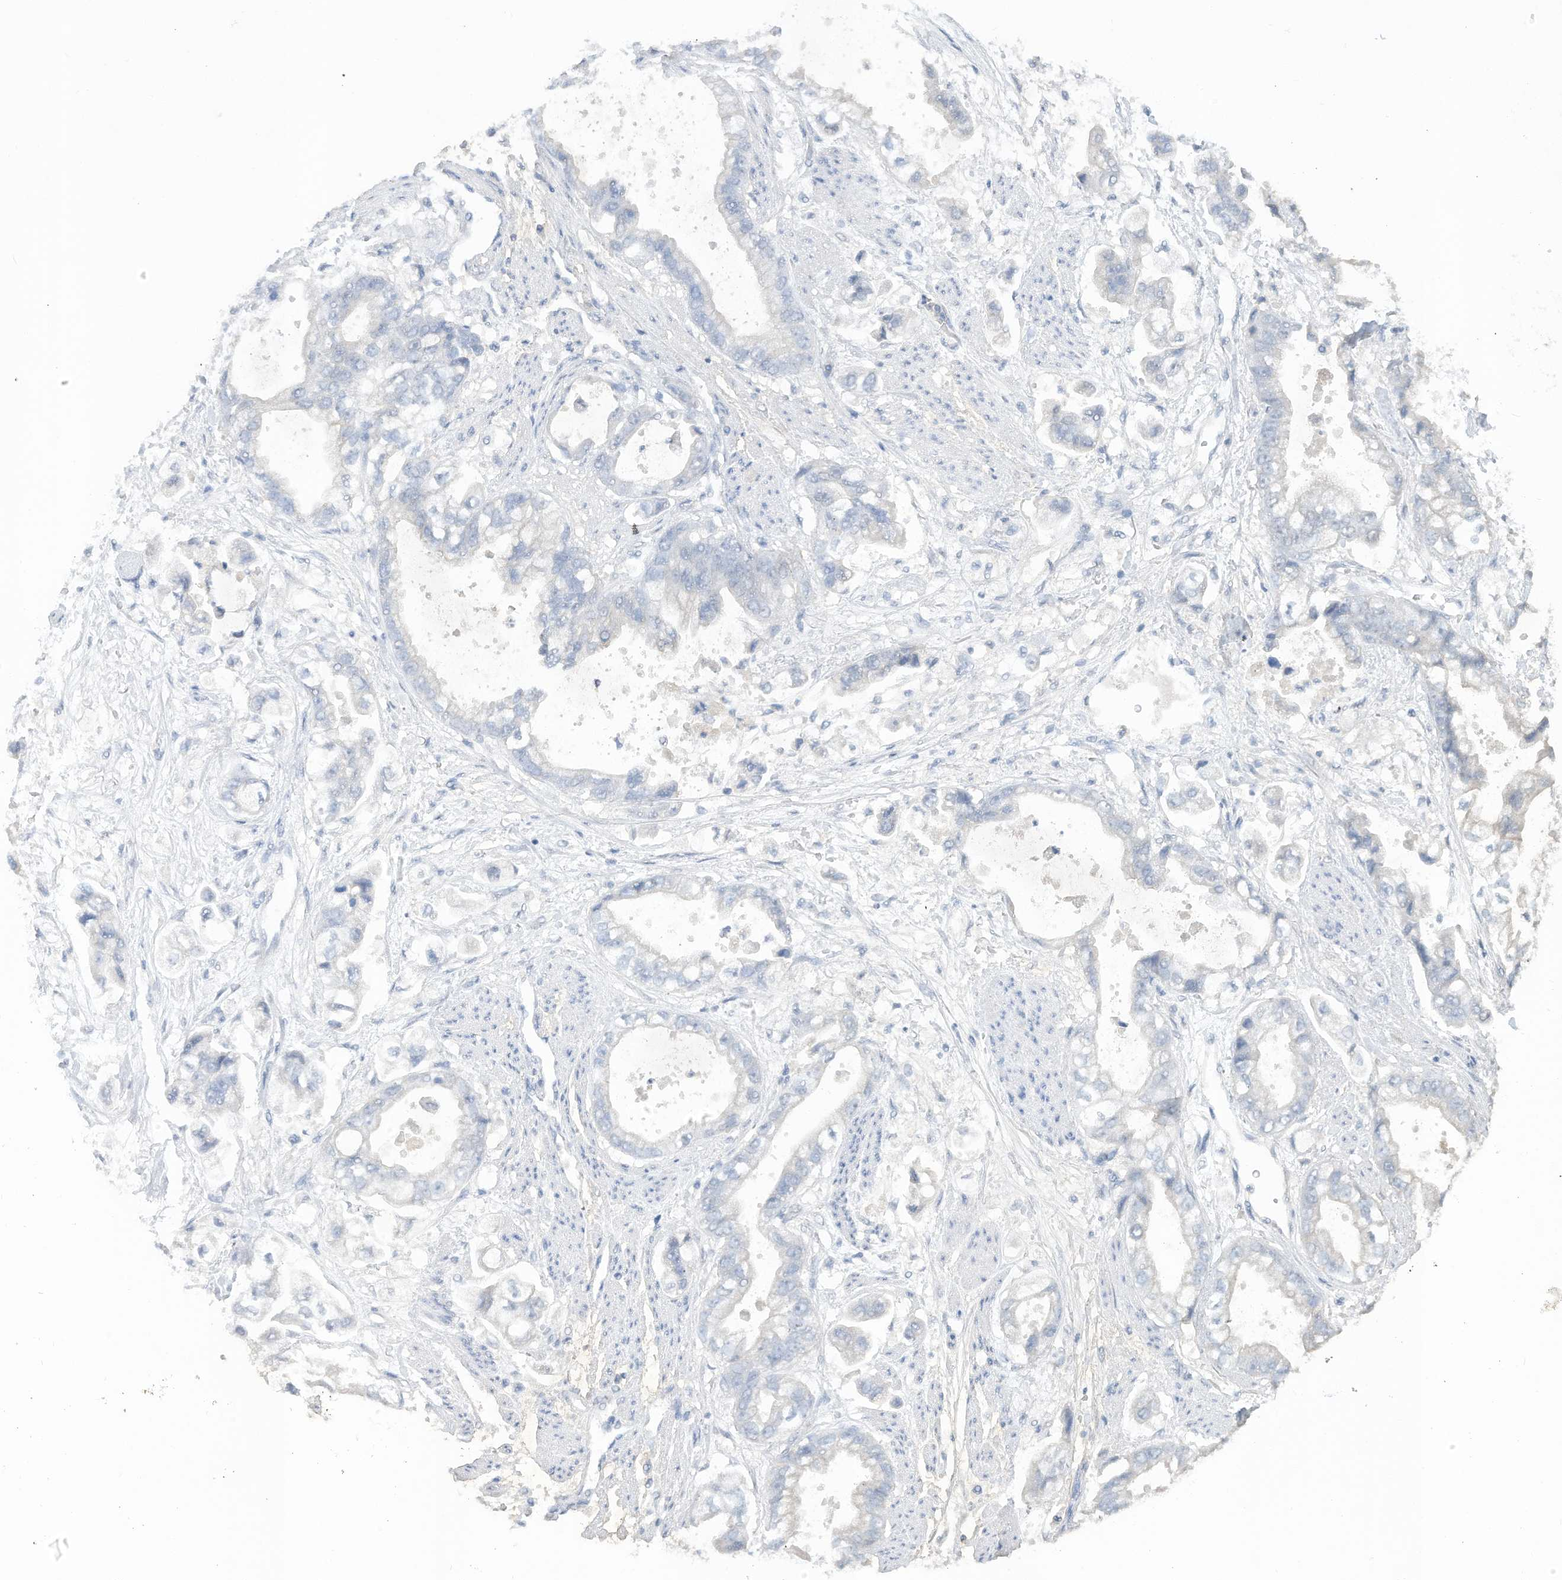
{"staining": {"intensity": "negative", "quantity": "none", "location": "none"}, "tissue": "stomach cancer", "cell_type": "Tumor cells", "image_type": "cancer", "snomed": [{"axis": "morphology", "description": "Adenocarcinoma, NOS"}, {"axis": "topography", "description": "Stomach"}], "caption": "Tumor cells are negative for protein expression in human stomach cancer. (Brightfield microscopy of DAB (3,3'-diaminobenzidine) immunohistochemistry (IHC) at high magnification).", "gene": "HAS3", "patient": {"sex": "male", "age": 62}}